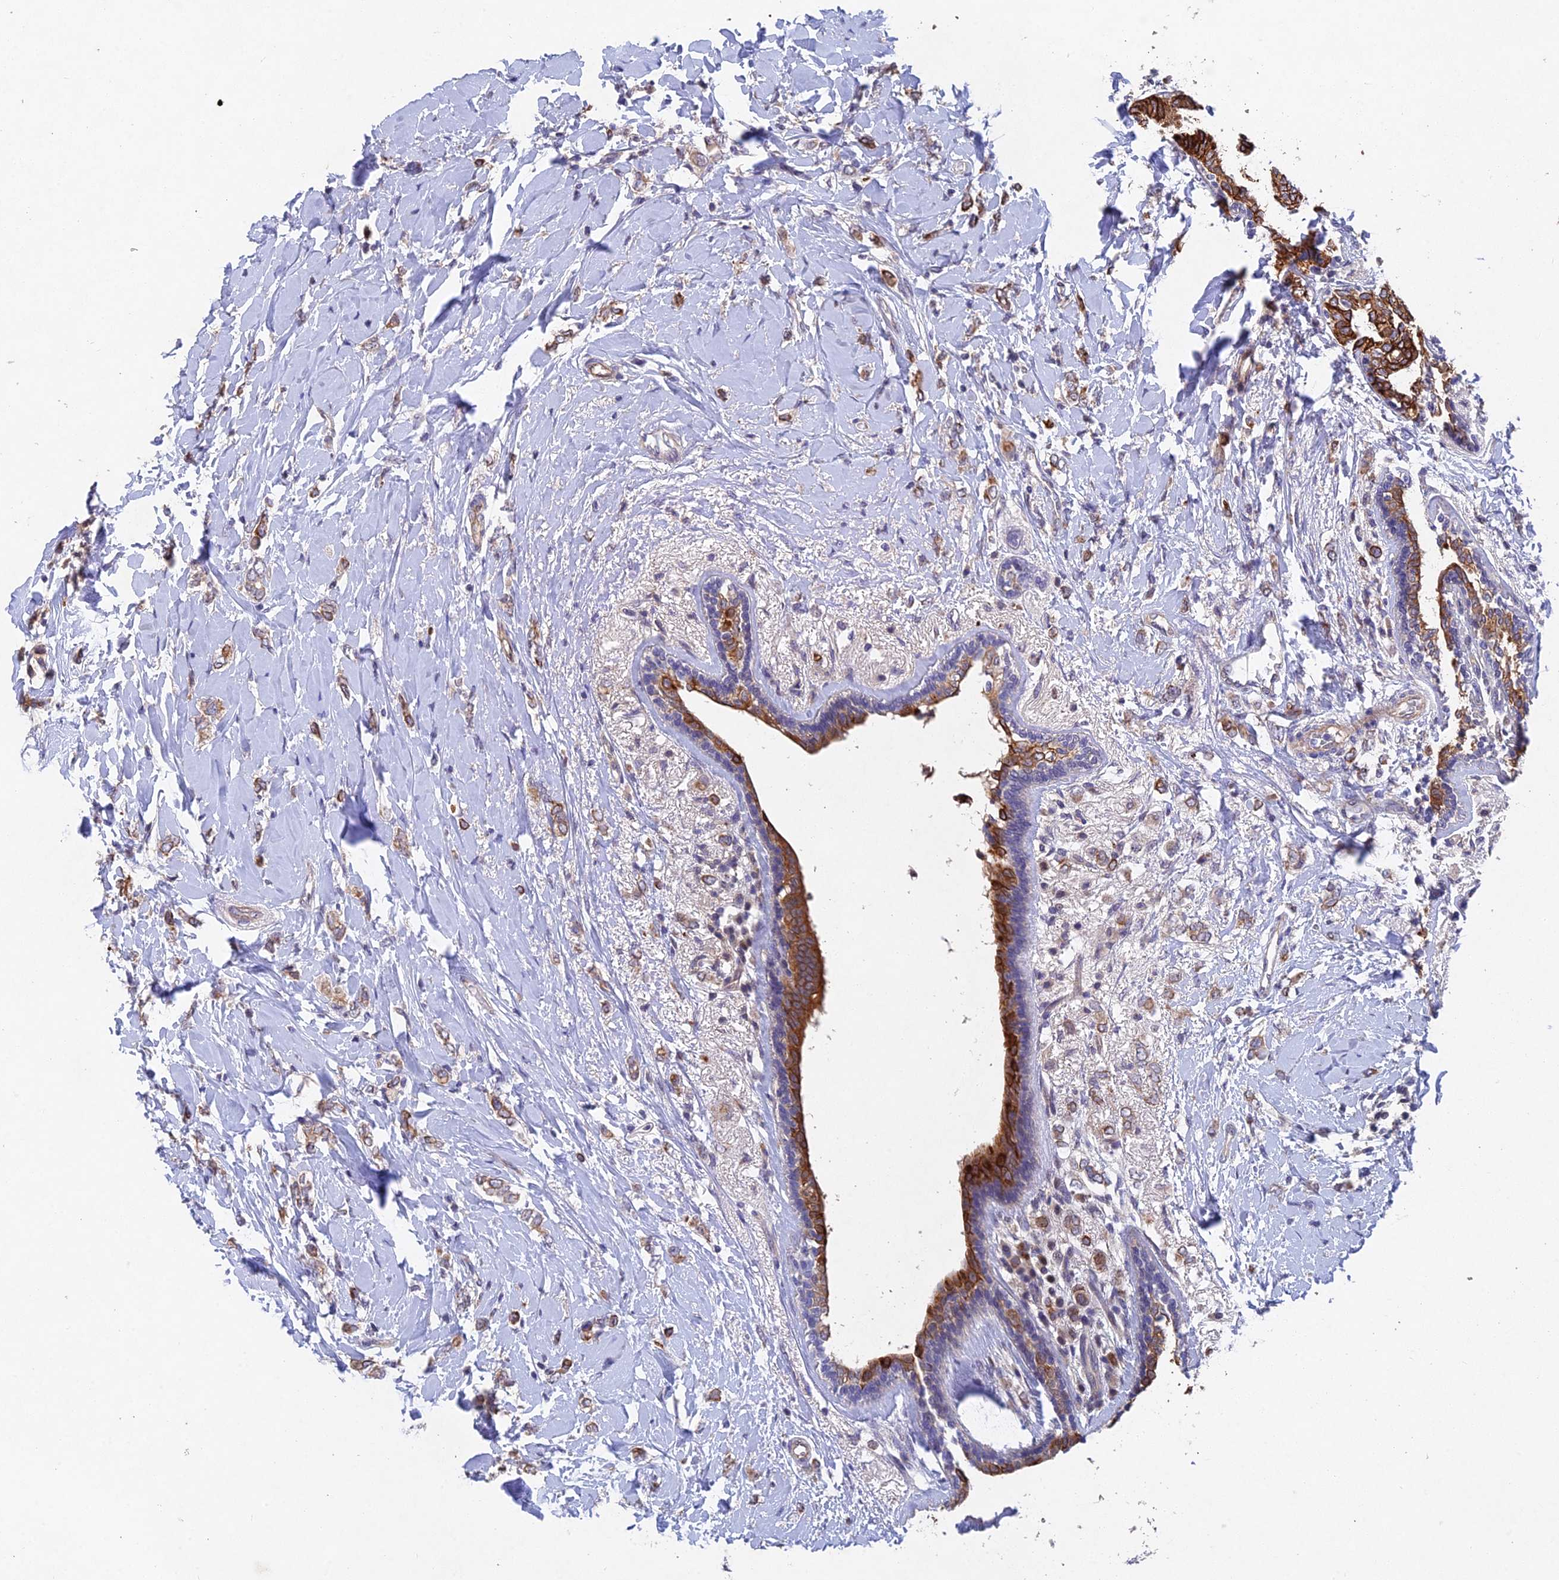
{"staining": {"intensity": "moderate", "quantity": "25%-75%", "location": "cytoplasmic/membranous"}, "tissue": "breast cancer", "cell_type": "Tumor cells", "image_type": "cancer", "snomed": [{"axis": "morphology", "description": "Normal tissue, NOS"}, {"axis": "morphology", "description": "Lobular carcinoma"}, {"axis": "topography", "description": "Breast"}], "caption": "Tumor cells show moderate cytoplasmic/membranous expression in about 25%-75% of cells in breast cancer (lobular carcinoma).", "gene": "NSMCE1", "patient": {"sex": "female", "age": 47}}